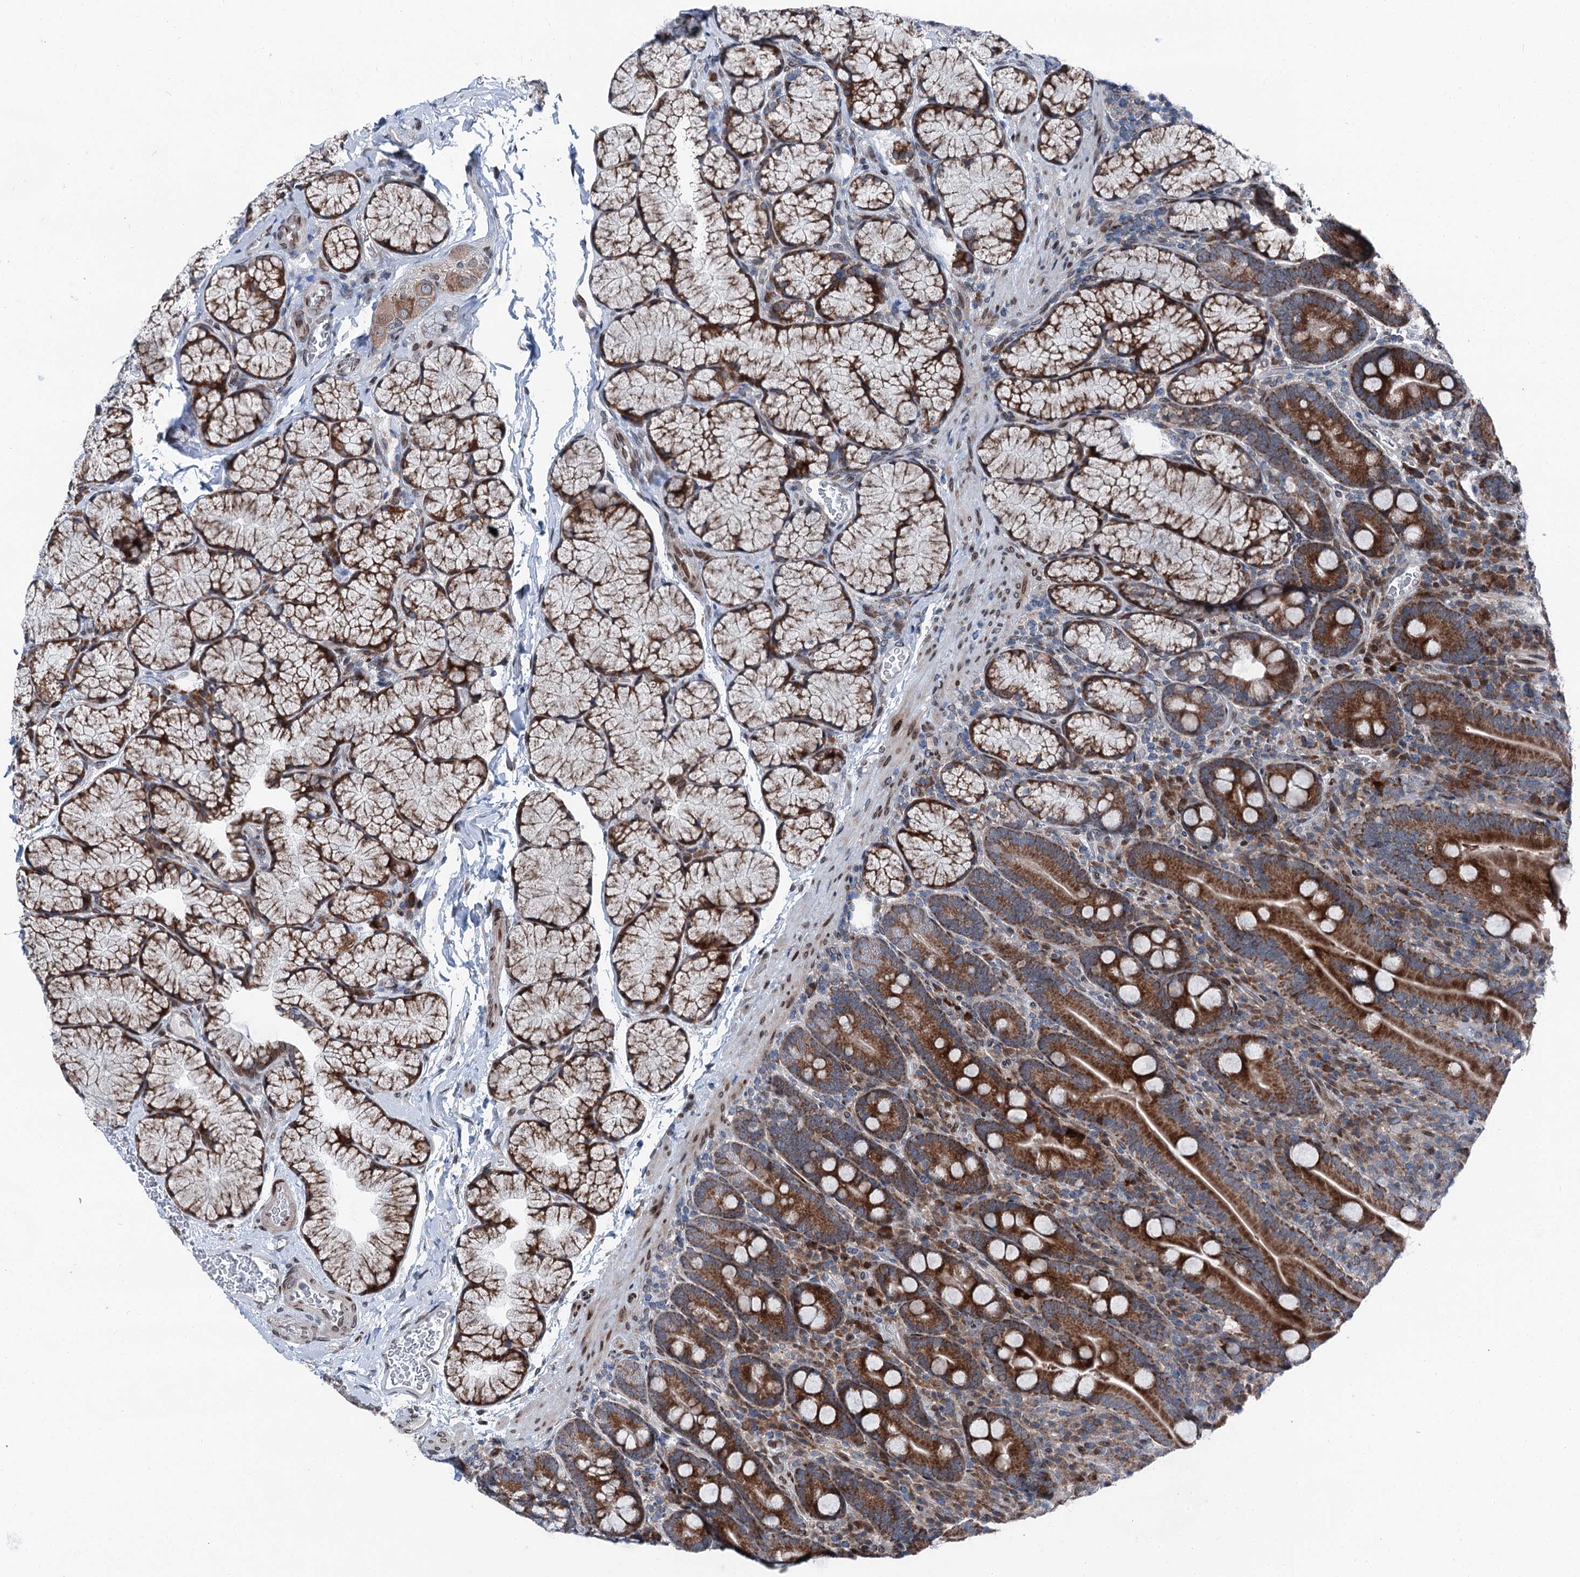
{"staining": {"intensity": "strong", "quantity": ">75%", "location": "cytoplasmic/membranous"}, "tissue": "duodenum", "cell_type": "Glandular cells", "image_type": "normal", "snomed": [{"axis": "morphology", "description": "Normal tissue, NOS"}, {"axis": "topography", "description": "Duodenum"}], "caption": "Immunohistochemical staining of normal duodenum demonstrates strong cytoplasmic/membranous protein positivity in approximately >75% of glandular cells.", "gene": "MRPL14", "patient": {"sex": "male", "age": 35}}